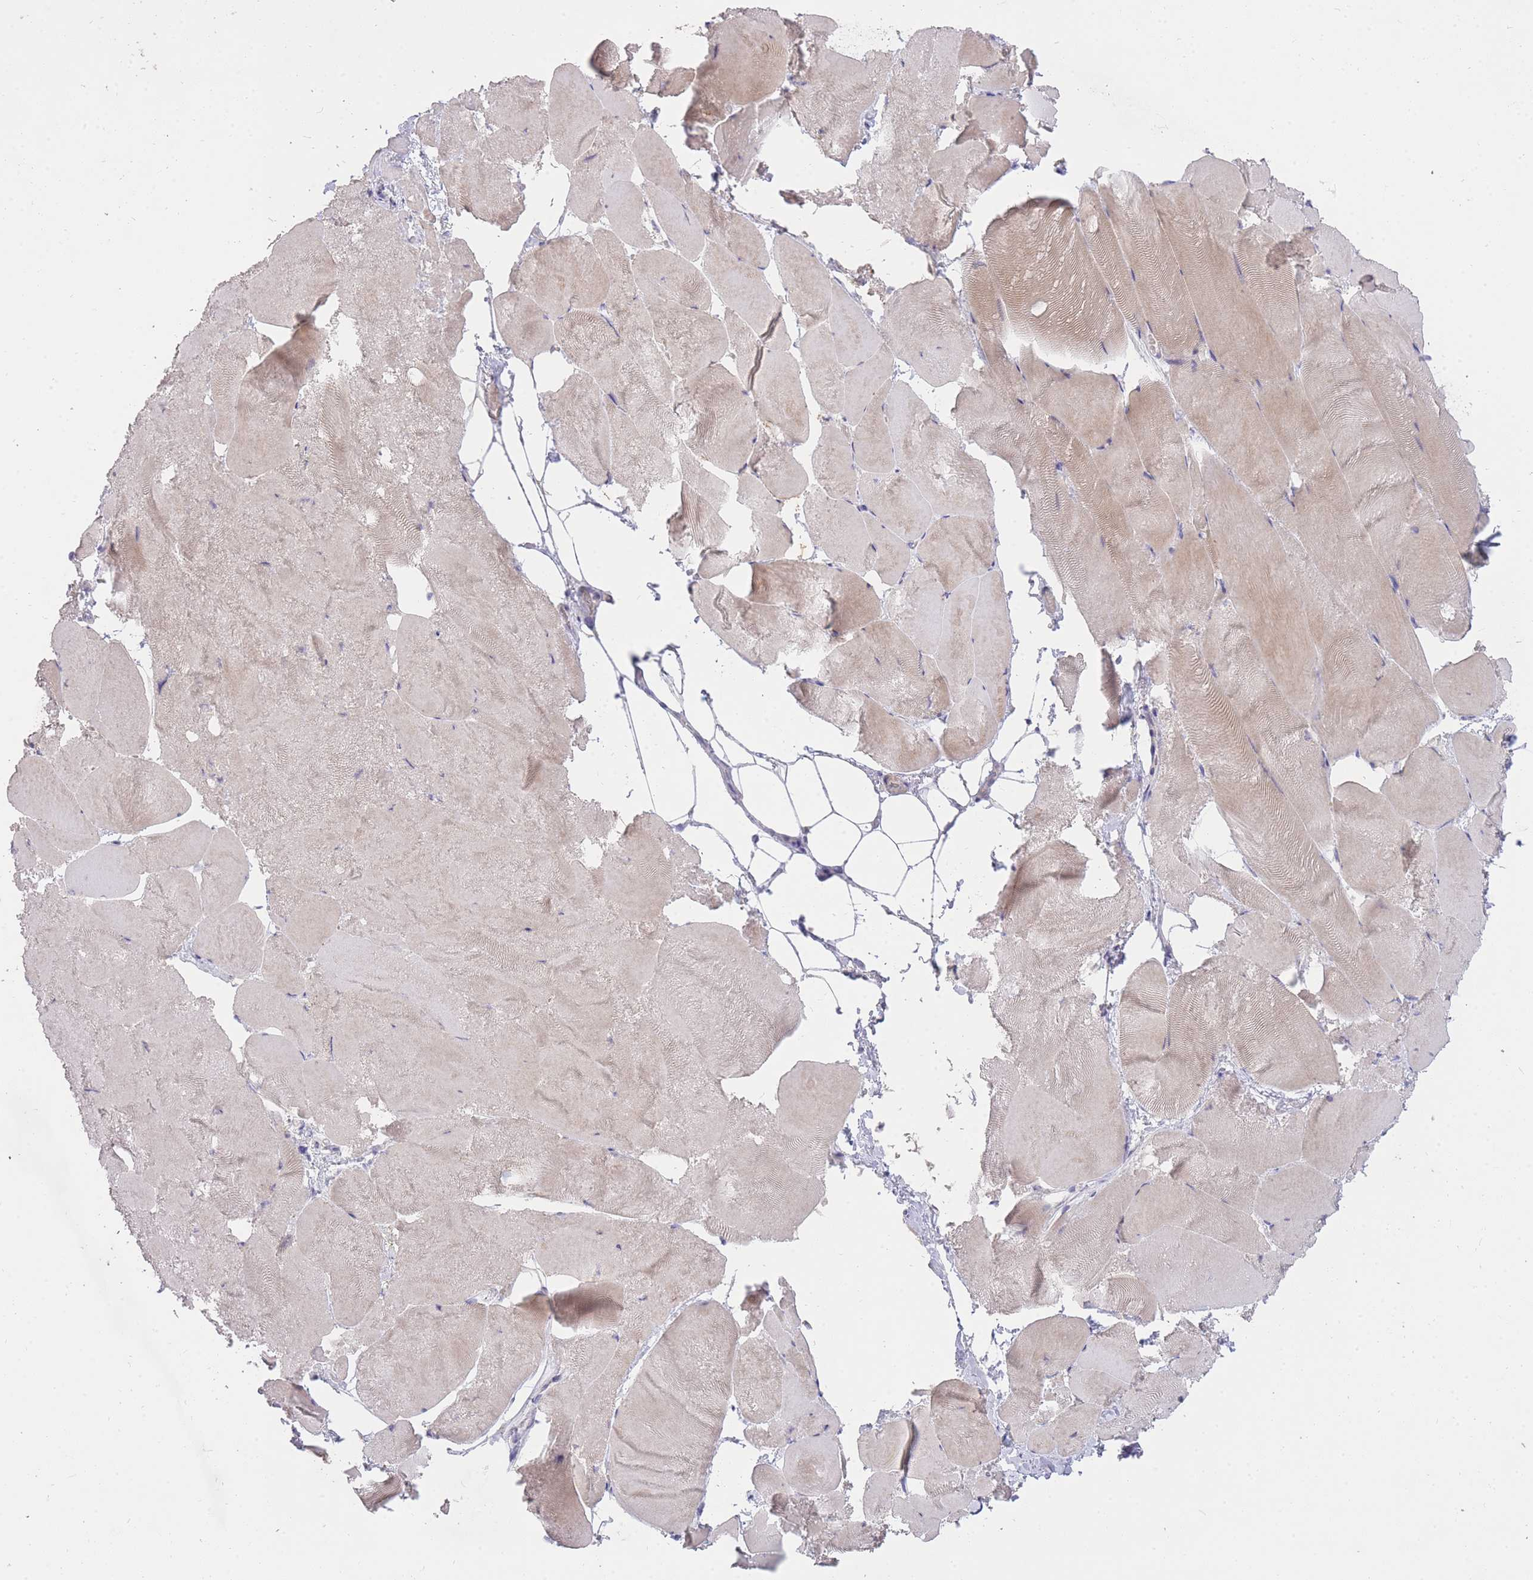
{"staining": {"intensity": "weak", "quantity": "25%-75%", "location": "cytoplasmic/membranous"}, "tissue": "skeletal muscle", "cell_type": "Myocytes", "image_type": "normal", "snomed": [{"axis": "morphology", "description": "Normal tissue, NOS"}, {"axis": "topography", "description": "Skeletal muscle"}], "caption": "Normal skeletal muscle was stained to show a protein in brown. There is low levels of weak cytoplasmic/membranous positivity in approximately 25%-75% of myocytes.", "gene": "FRG2B", "patient": {"sex": "female", "age": 64}}